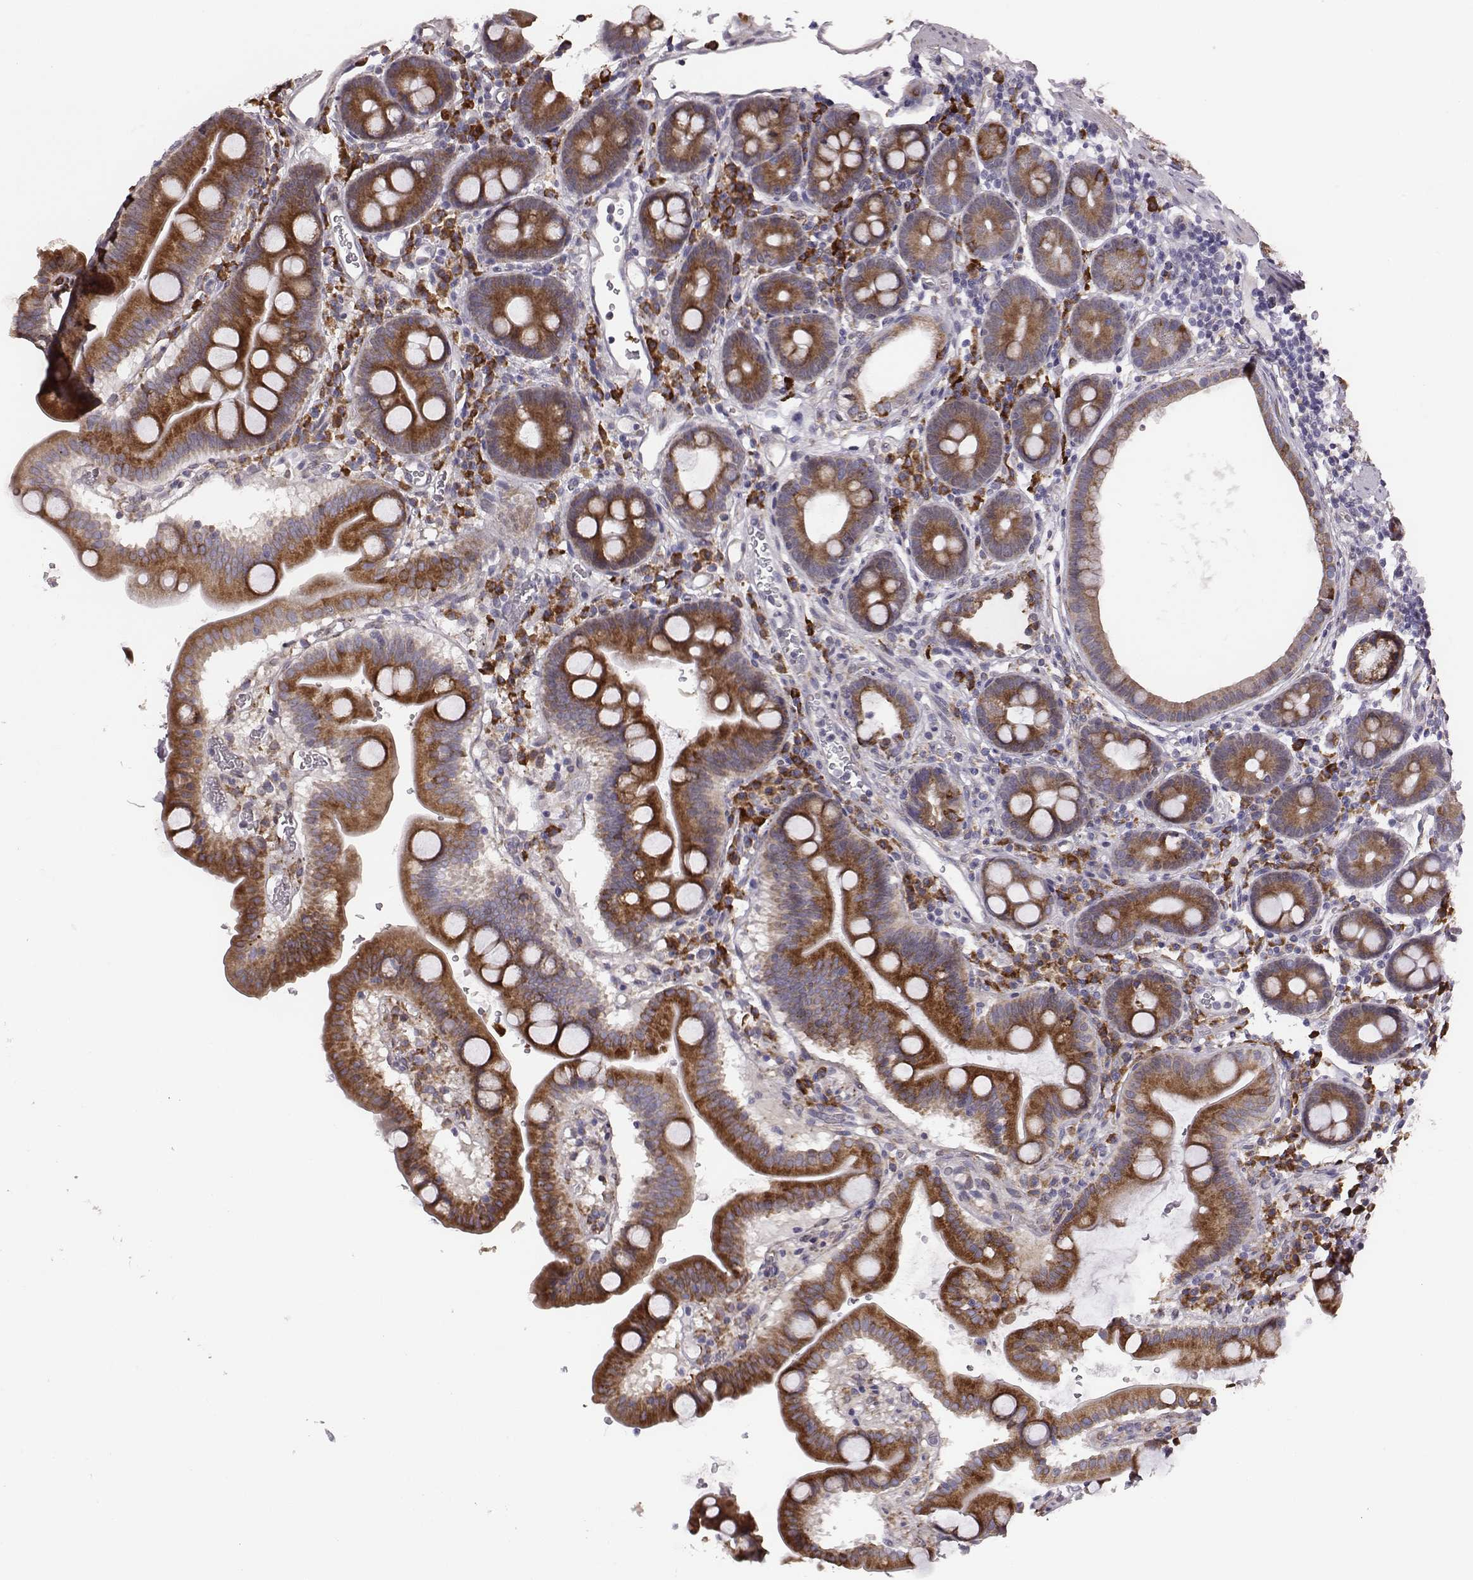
{"staining": {"intensity": "strong", "quantity": ">75%", "location": "cytoplasmic/membranous"}, "tissue": "duodenum", "cell_type": "Glandular cells", "image_type": "normal", "snomed": [{"axis": "morphology", "description": "Normal tissue, NOS"}, {"axis": "topography", "description": "Duodenum"}], "caption": "Brown immunohistochemical staining in benign human duodenum demonstrates strong cytoplasmic/membranous positivity in approximately >75% of glandular cells. The staining is performed using DAB (3,3'-diaminobenzidine) brown chromogen to label protein expression. The nuclei are counter-stained blue using hematoxylin.", "gene": "SELENOI", "patient": {"sex": "male", "age": 59}}